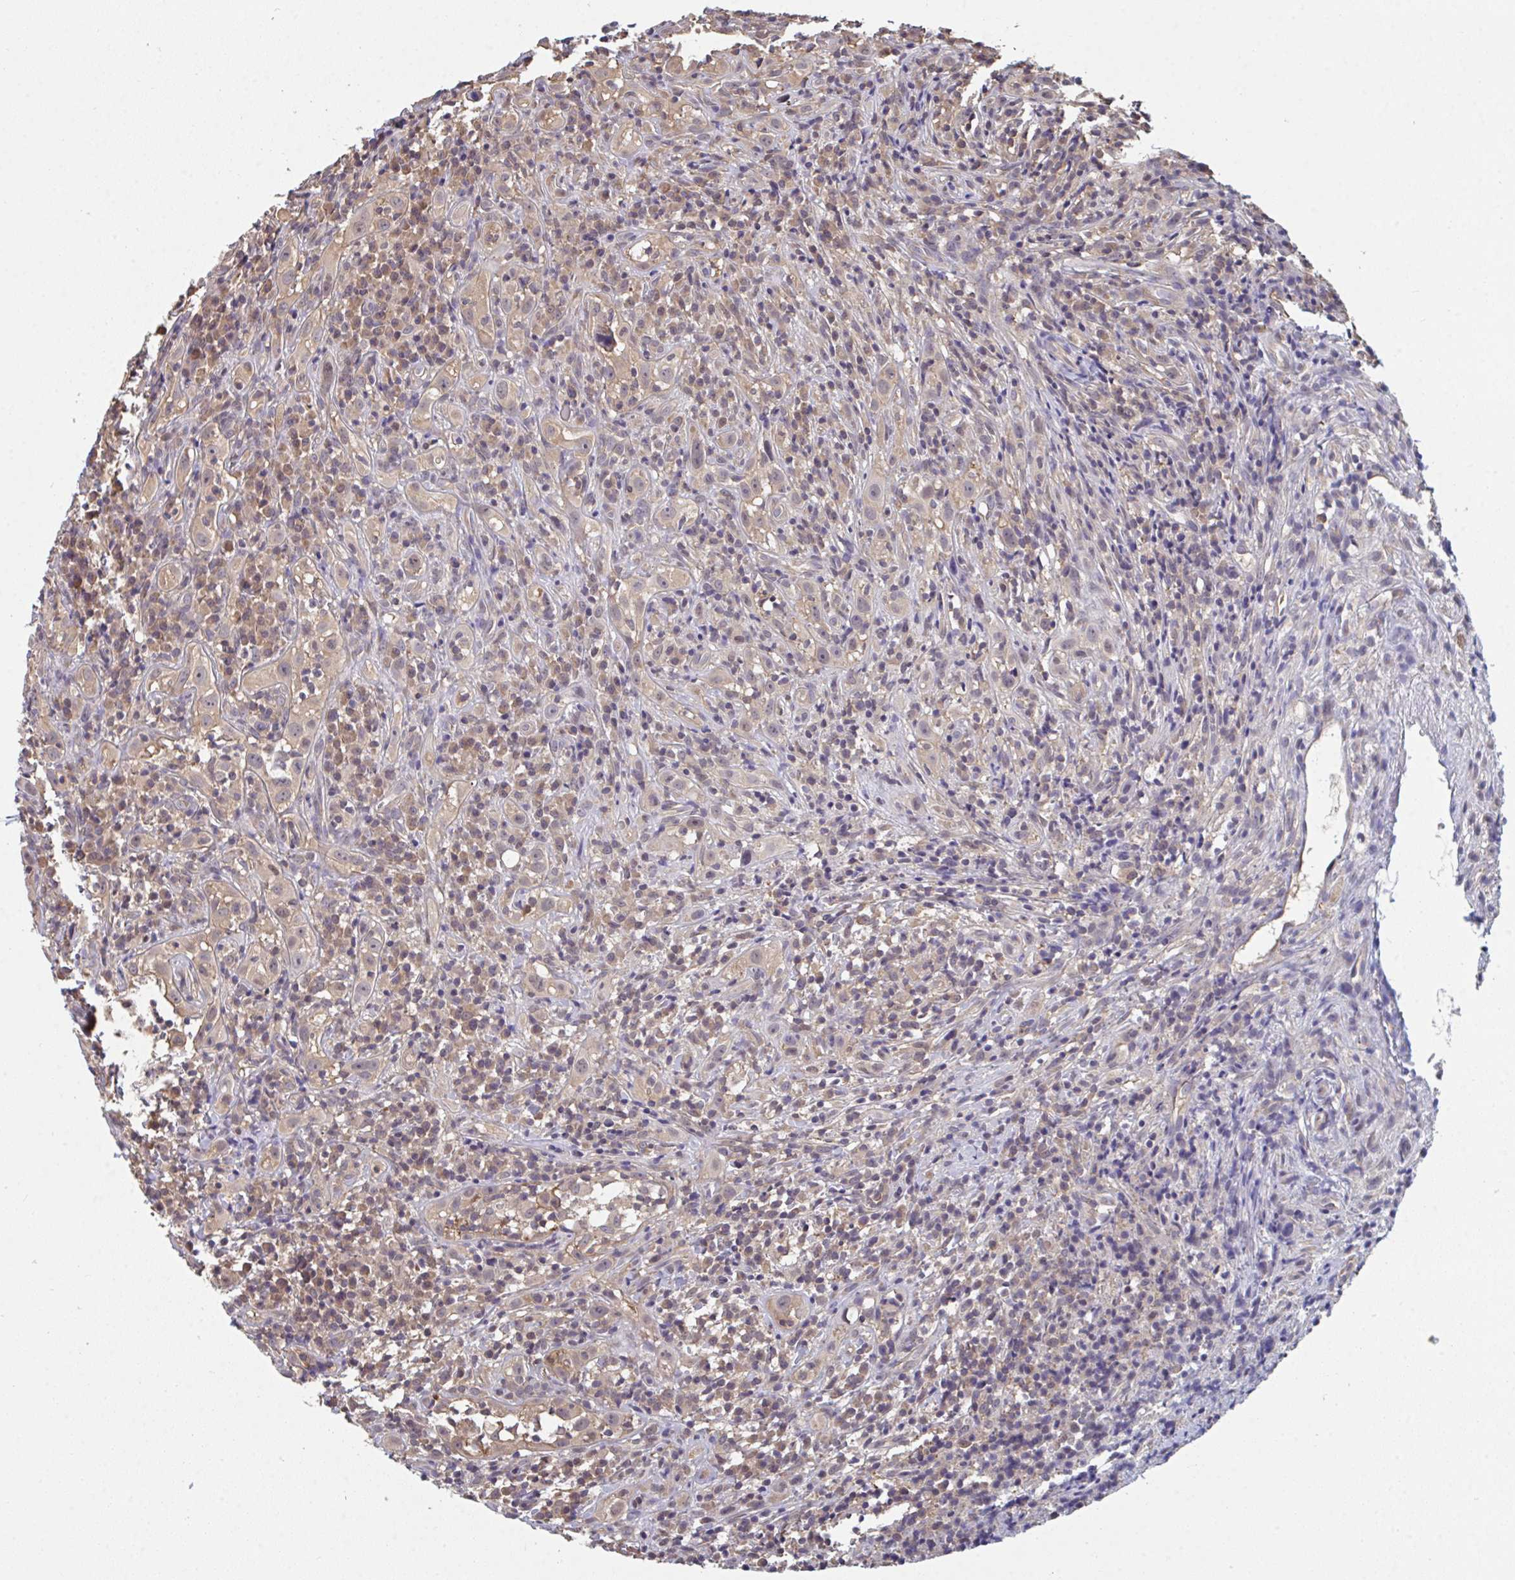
{"staining": {"intensity": "weak", "quantity": "25%-75%", "location": "nuclear"}, "tissue": "head and neck cancer", "cell_type": "Tumor cells", "image_type": "cancer", "snomed": [{"axis": "morphology", "description": "Squamous cell carcinoma, NOS"}, {"axis": "topography", "description": "Head-Neck"}], "caption": "Immunohistochemical staining of squamous cell carcinoma (head and neck) demonstrates weak nuclear protein staining in approximately 25%-75% of tumor cells. (Stains: DAB in brown, nuclei in blue, Microscopy: brightfield microscopy at high magnification).", "gene": "TTC9C", "patient": {"sex": "female", "age": 95}}